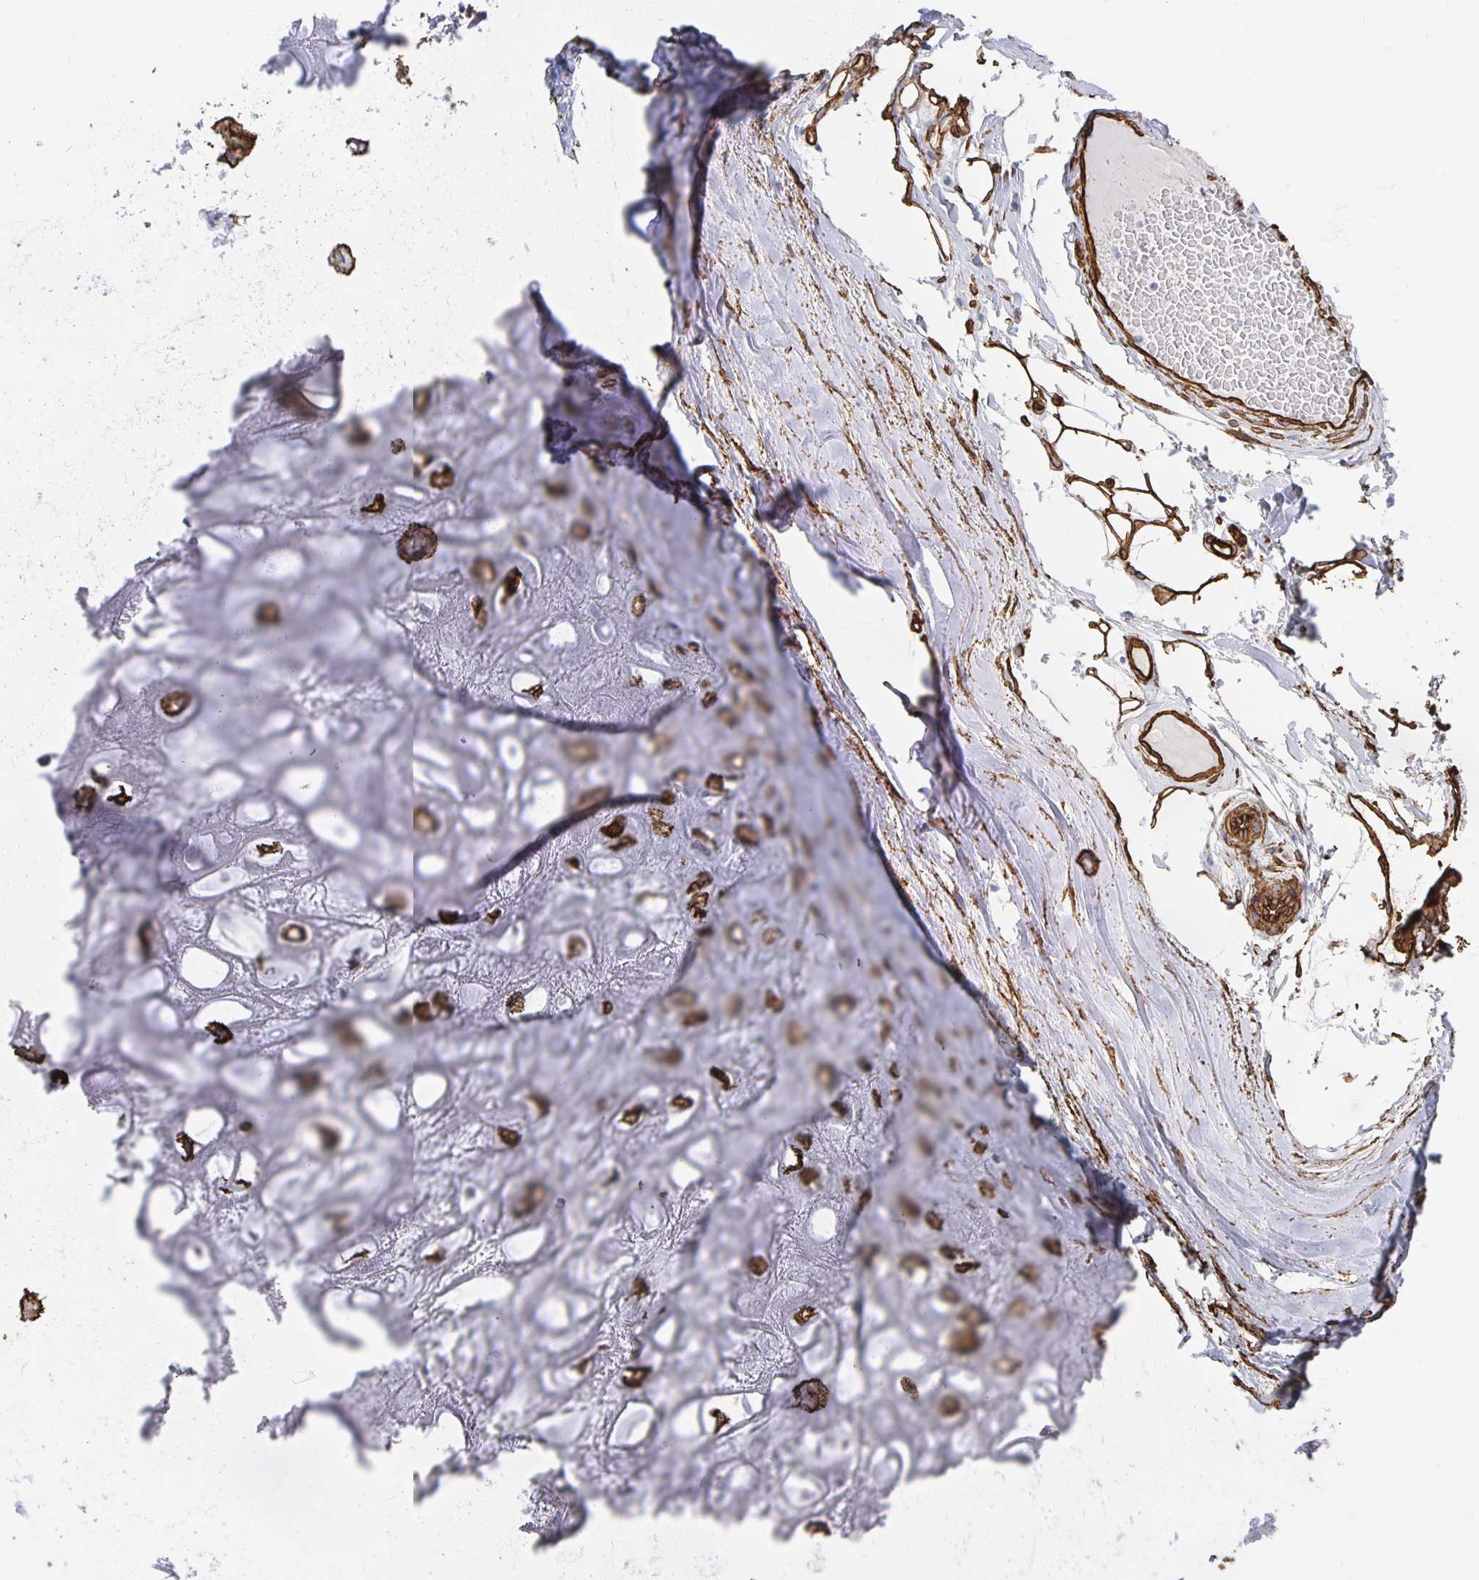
{"staining": {"intensity": "strong", "quantity": ">75%", "location": "cytoplasmic/membranous"}, "tissue": "adipose tissue", "cell_type": "Adipocytes", "image_type": "normal", "snomed": [{"axis": "morphology", "description": "Normal tissue, NOS"}, {"axis": "topography", "description": "Lymph node"}, {"axis": "topography", "description": "Cartilage tissue"}, {"axis": "topography", "description": "Nasopharynx"}], "caption": "Adipose tissue stained with immunohistochemistry exhibits strong cytoplasmic/membranous positivity in about >75% of adipocytes.", "gene": "VIPR2", "patient": {"sex": "male", "age": 63}}